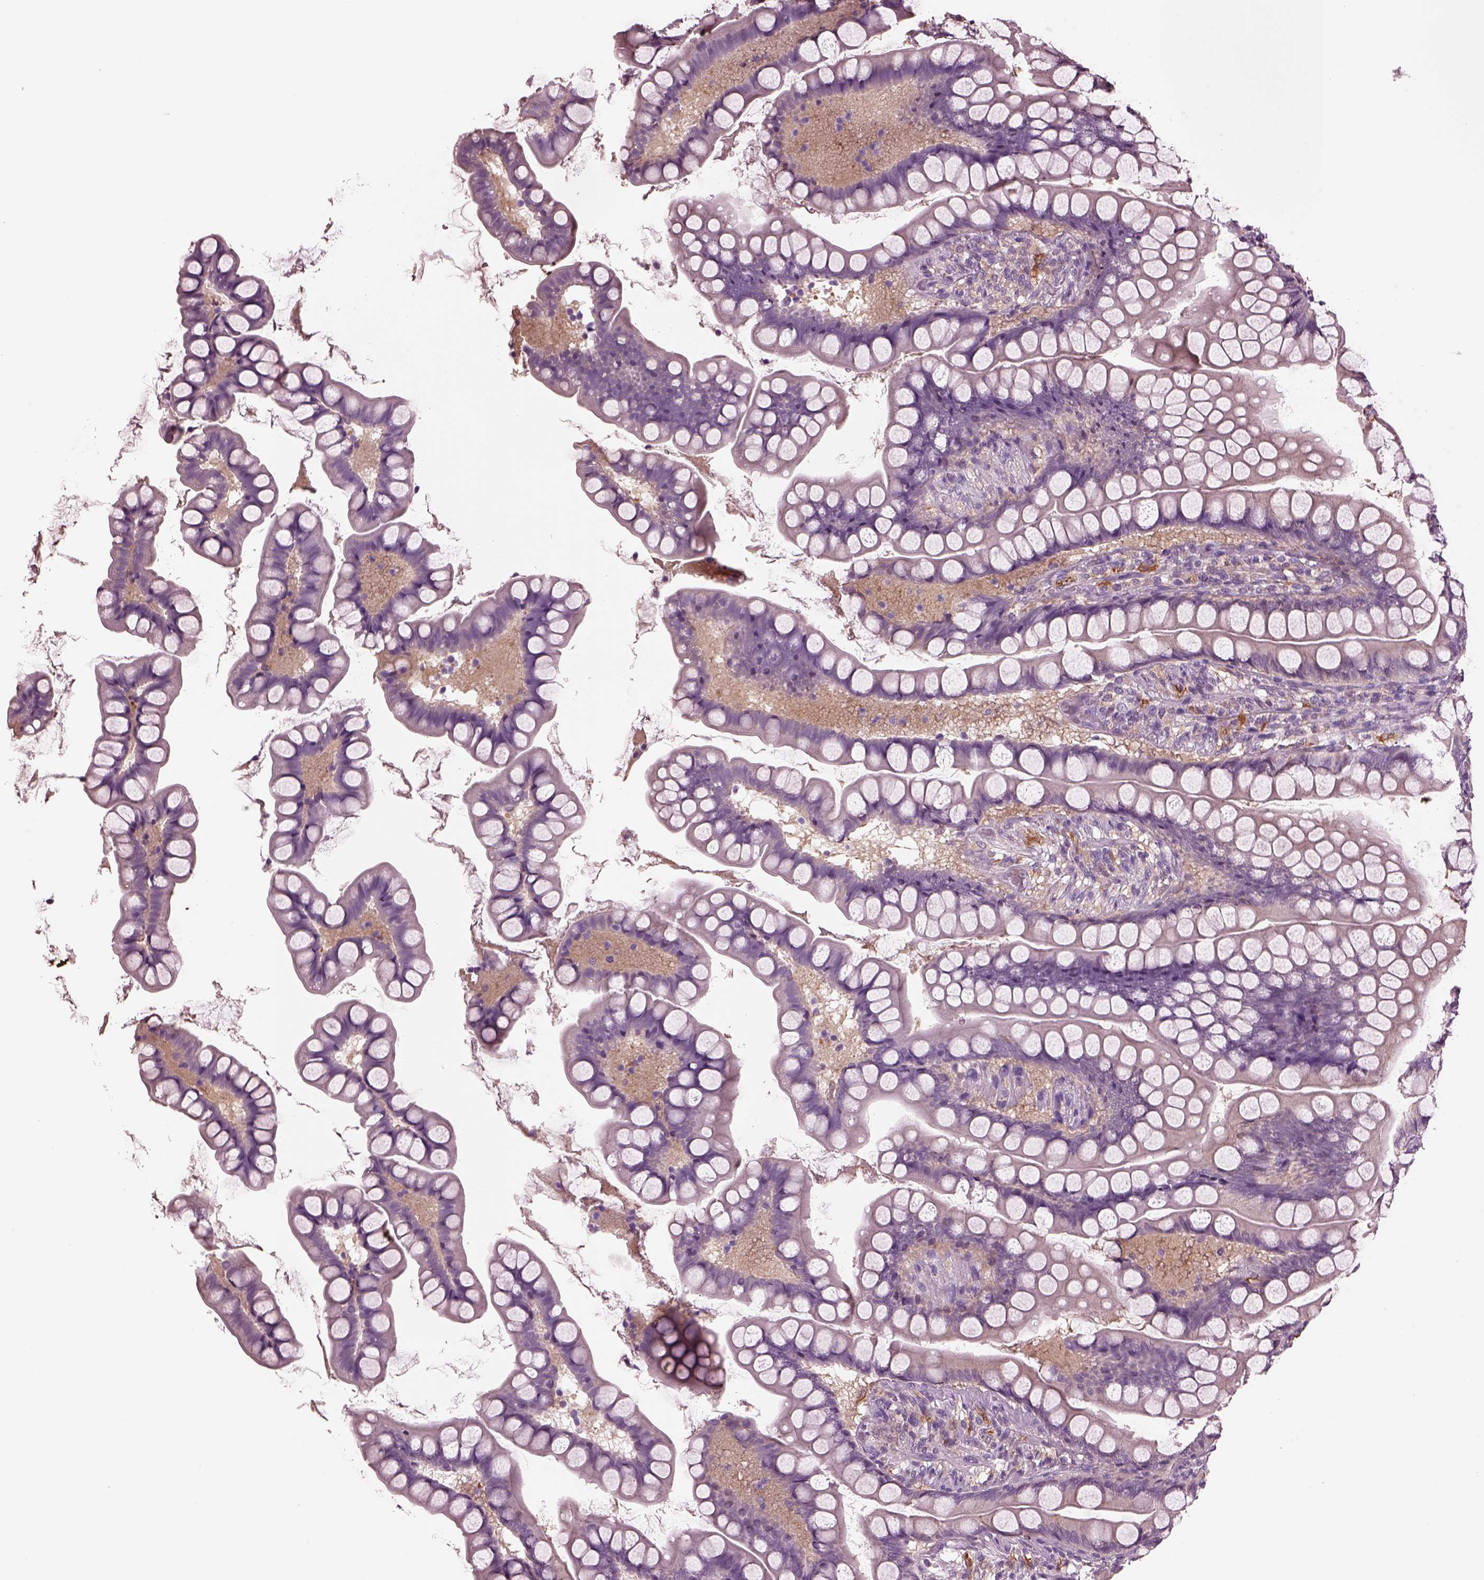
{"staining": {"intensity": "negative", "quantity": "none", "location": "none"}, "tissue": "small intestine", "cell_type": "Glandular cells", "image_type": "normal", "snomed": [{"axis": "morphology", "description": "Normal tissue, NOS"}, {"axis": "topography", "description": "Small intestine"}], "caption": "IHC image of normal small intestine stained for a protein (brown), which demonstrates no expression in glandular cells. (Brightfield microscopy of DAB (3,3'-diaminobenzidine) IHC at high magnification).", "gene": "SHTN1", "patient": {"sex": "male", "age": 70}}